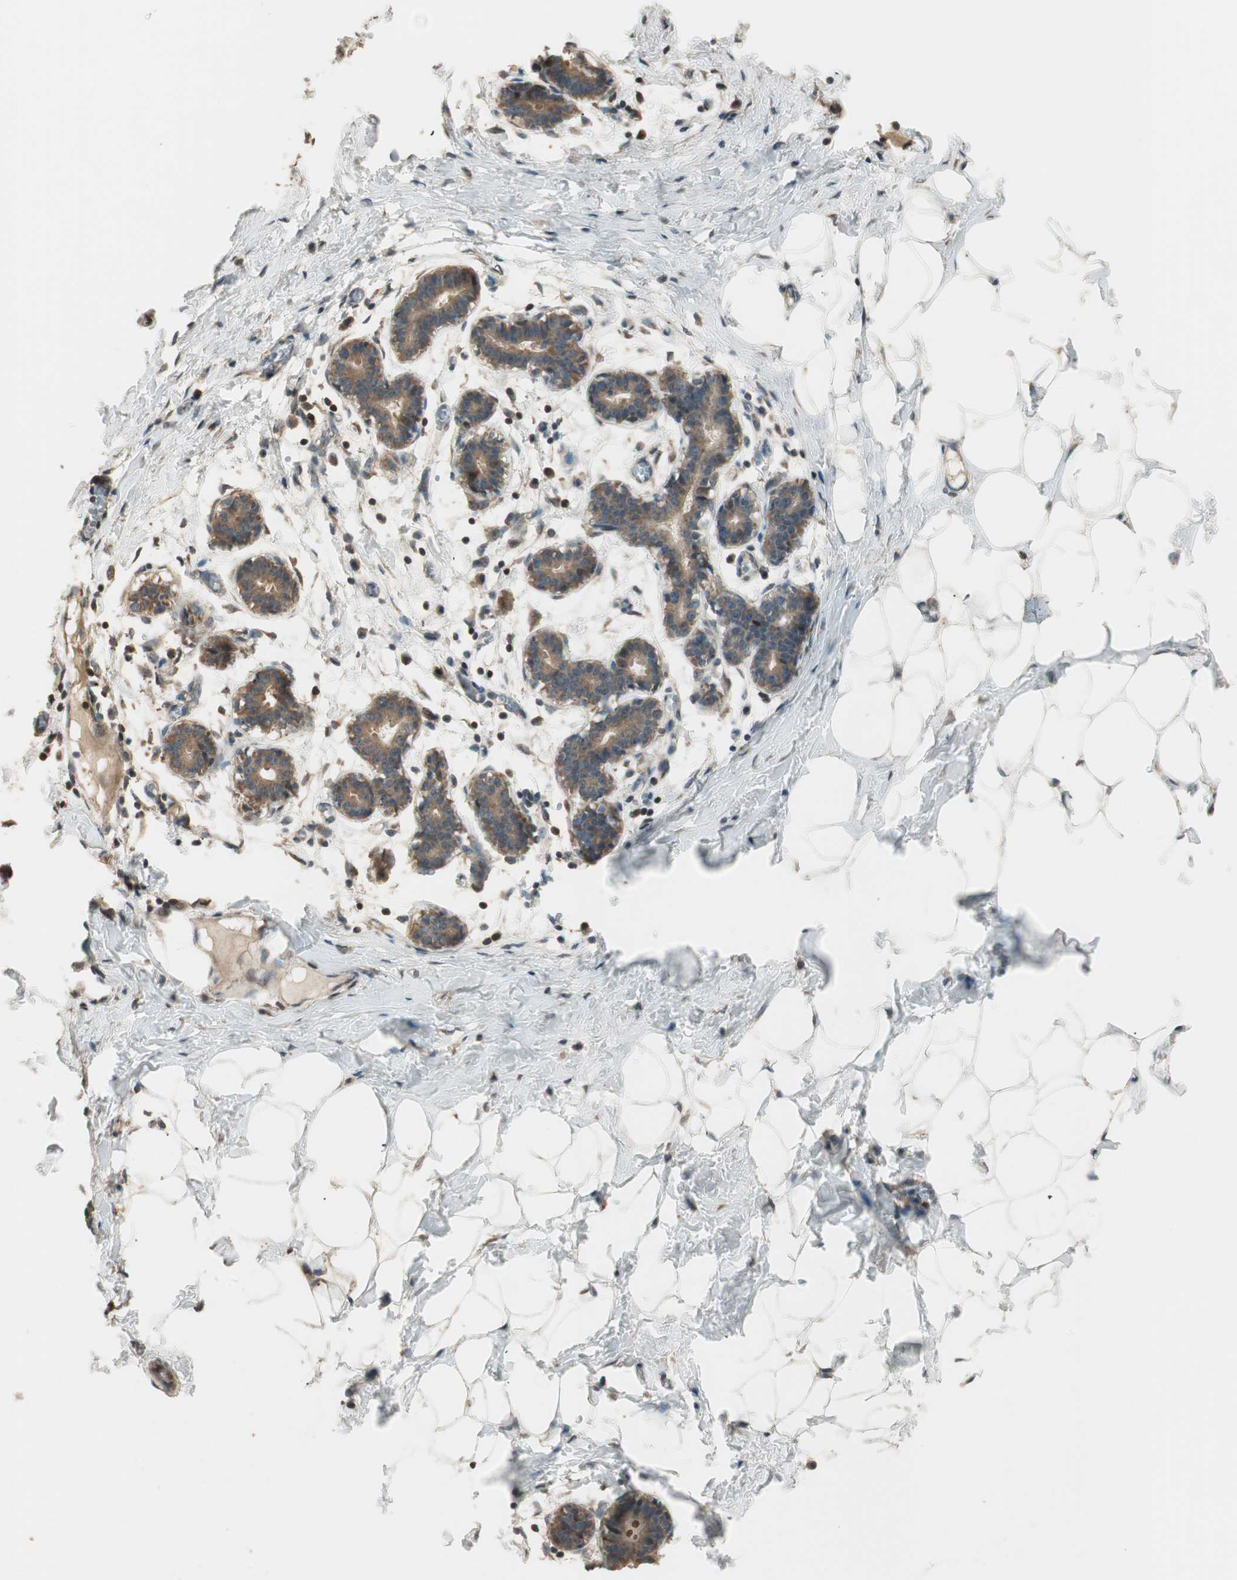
{"staining": {"intensity": "negative", "quantity": "none", "location": "none"}, "tissue": "breast", "cell_type": "Adipocytes", "image_type": "normal", "snomed": [{"axis": "morphology", "description": "Normal tissue, NOS"}, {"axis": "topography", "description": "Breast"}], "caption": "Breast was stained to show a protein in brown. There is no significant staining in adipocytes. (IHC, brightfield microscopy, high magnification).", "gene": "CNOT4", "patient": {"sex": "female", "age": 27}}